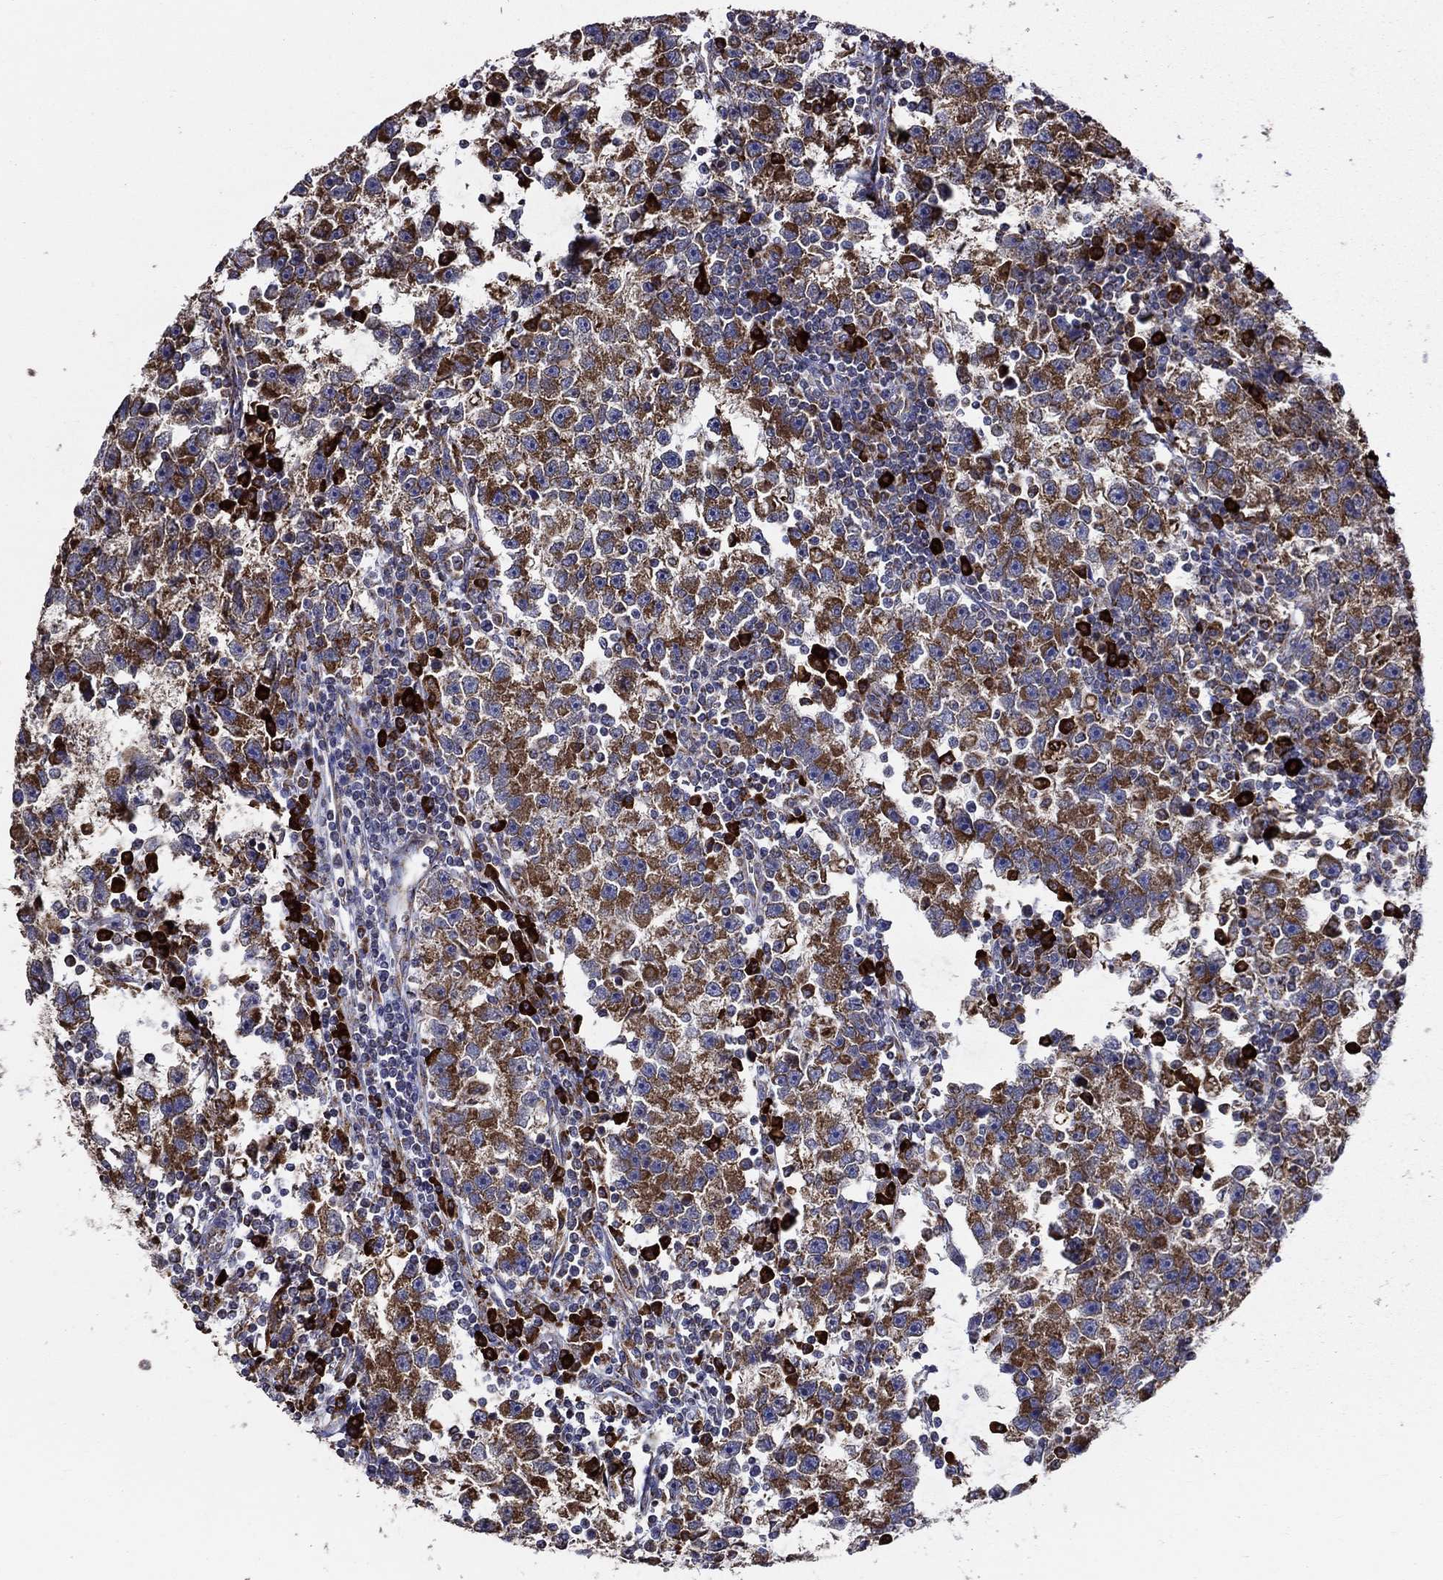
{"staining": {"intensity": "strong", "quantity": ">75%", "location": "cytoplasmic/membranous"}, "tissue": "testis cancer", "cell_type": "Tumor cells", "image_type": "cancer", "snomed": [{"axis": "morphology", "description": "Seminoma, NOS"}, {"axis": "topography", "description": "Testis"}], "caption": "Immunohistochemistry (DAB) staining of human testis cancer demonstrates strong cytoplasmic/membranous protein expression in about >75% of tumor cells. (brown staining indicates protein expression, while blue staining denotes nuclei).", "gene": "PRDX4", "patient": {"sex": "male", "age": 47}}